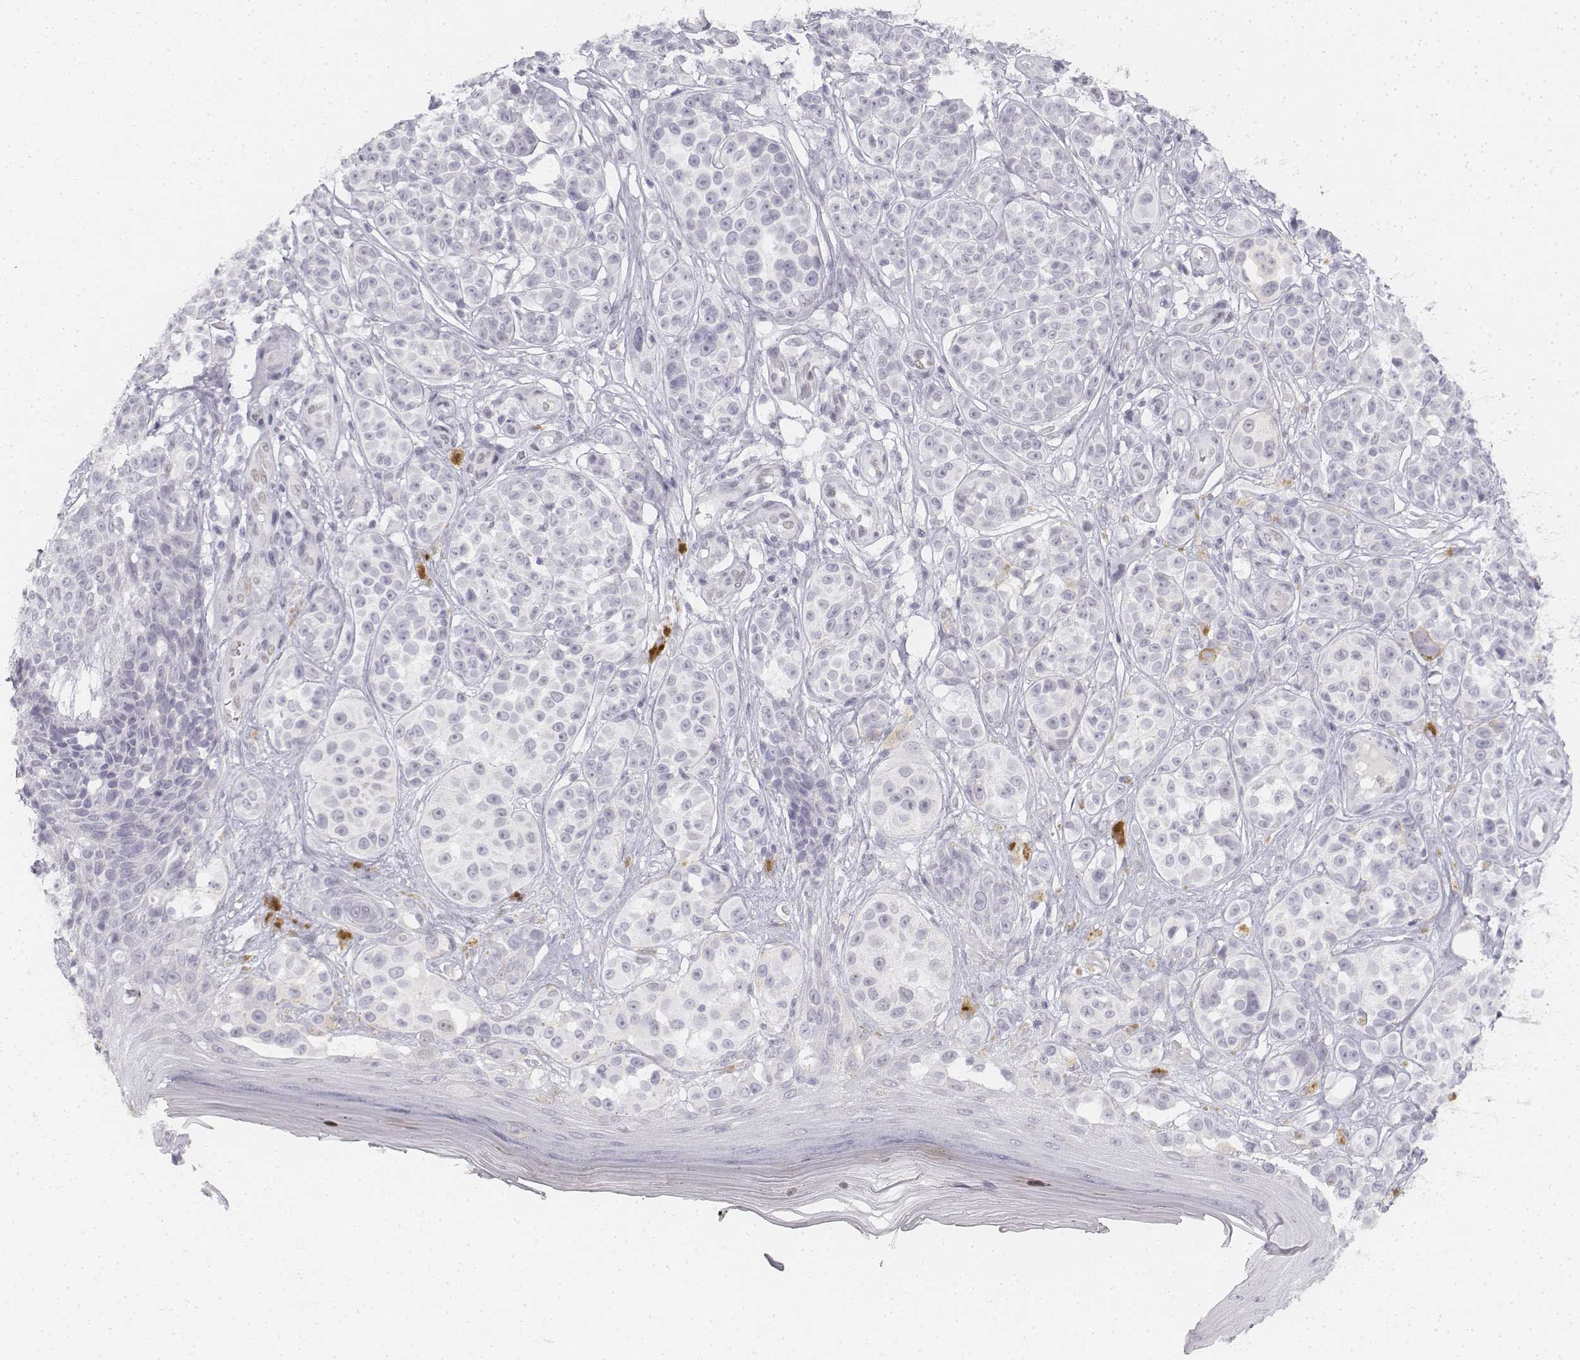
{"staining": {"intensity": "negative", "quantity": "none", "location": "none"}, "tissue": "melanoma", "cell_type": "Tumor cells", "image_type": "cancer", "snomed": [{"axis": "morphology", "description": "Malignant melanoma, NOS"}, {"axis": "topography", "description": "Skin"}], "caption": "Tumor cells are negative for brown protein staining in malignant melanoma.", "gene": "KRTAP2-1", "patient": {"sex": "female", "age": 90}}